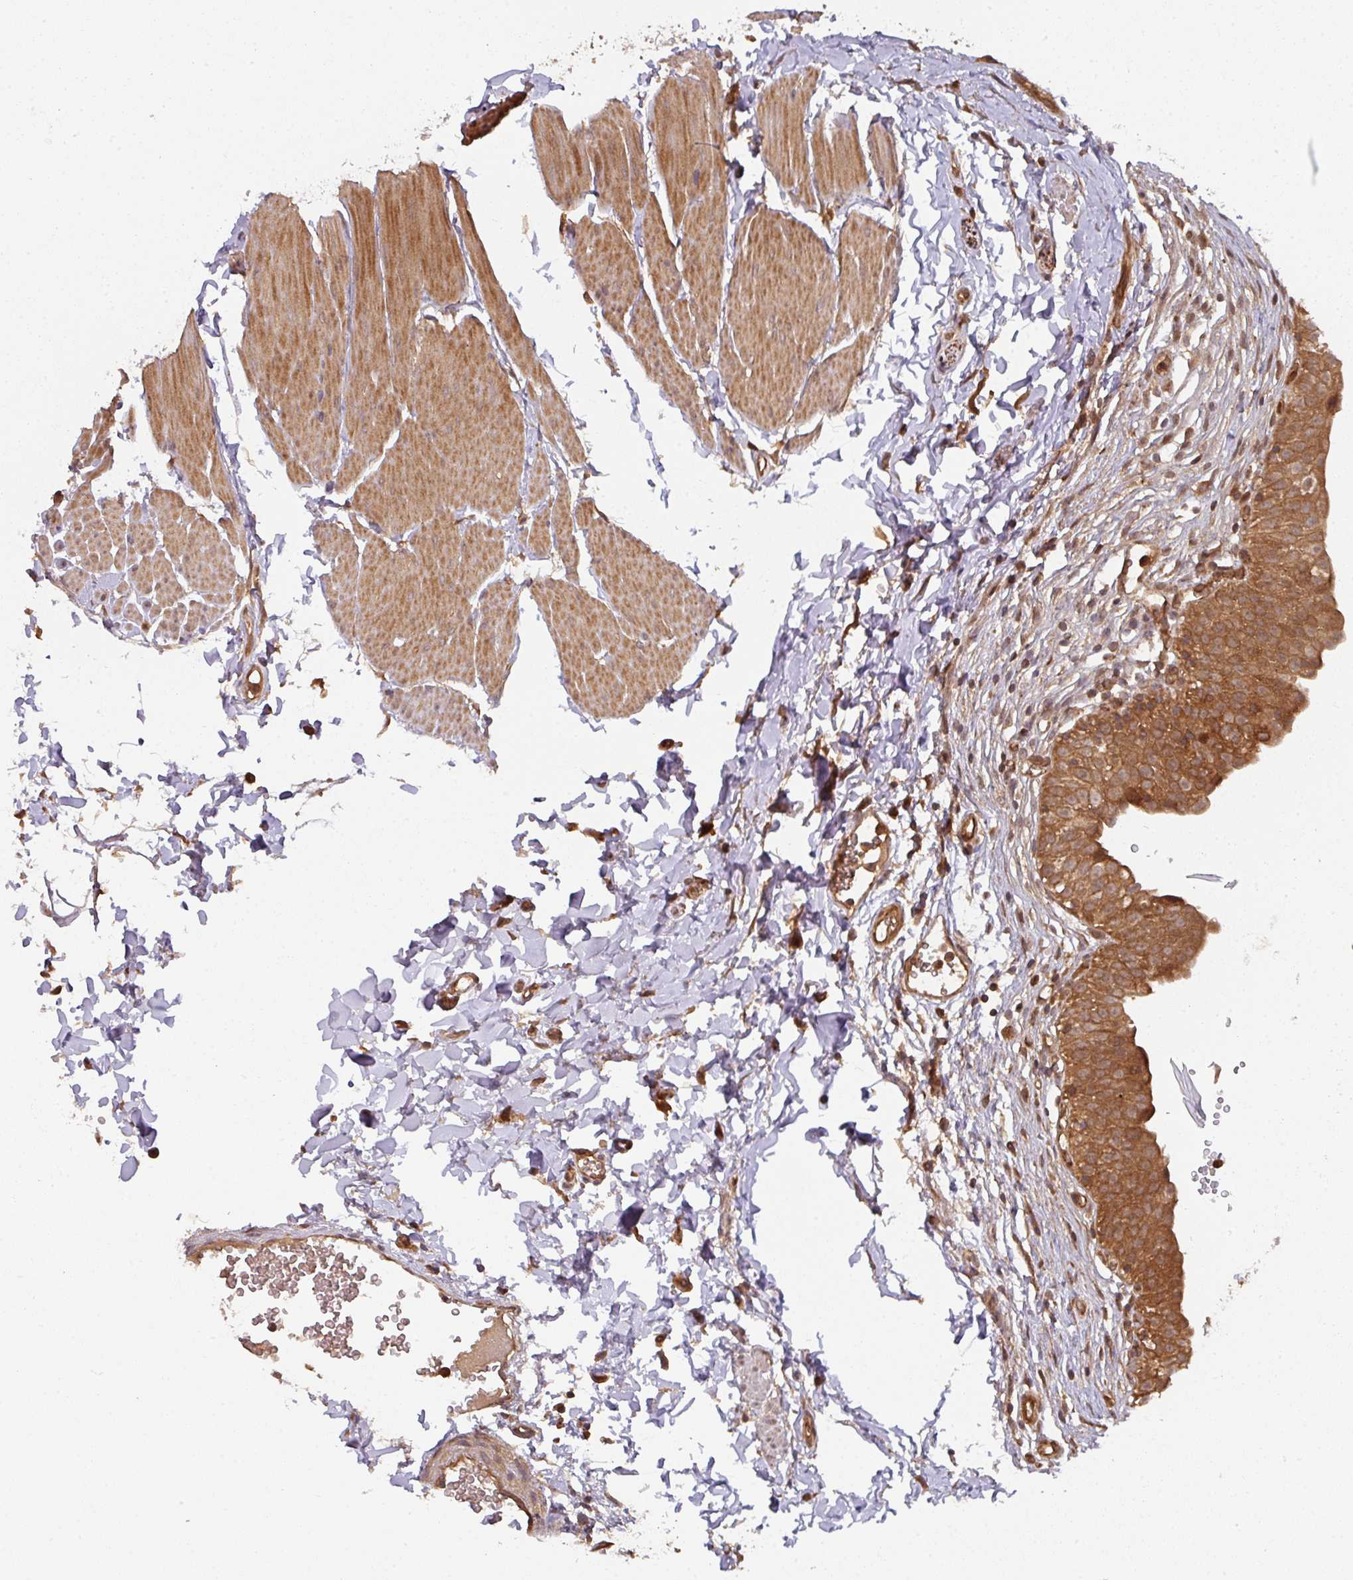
{"staining": {"intensity": "moderate", "quantity": ">75%", "location": "cytoplasmic/membranous"}, "tissue": "urinary bladder", "cell_type": "Urothelial cells", "image_type": "normal", "snomed": [{"axis": "morphology", "description": "Normal tissue, NOS"}, {"axis": "topography", "description": "Urinary bladder"}, {"axis": "topography", "description": "Peripheral nerve tissue"}], "caption": "Immunohistochemistry (IHC) (DAB (3,3'-diaminobenzidine)) staining of normal human urinary bladder exhibits moderate cytoplasmic/membranous protein positivity in about >75% of urothelial cells.", "gene": "EIF4EBP2", "patient": {"sex": "male", "age": 55}}